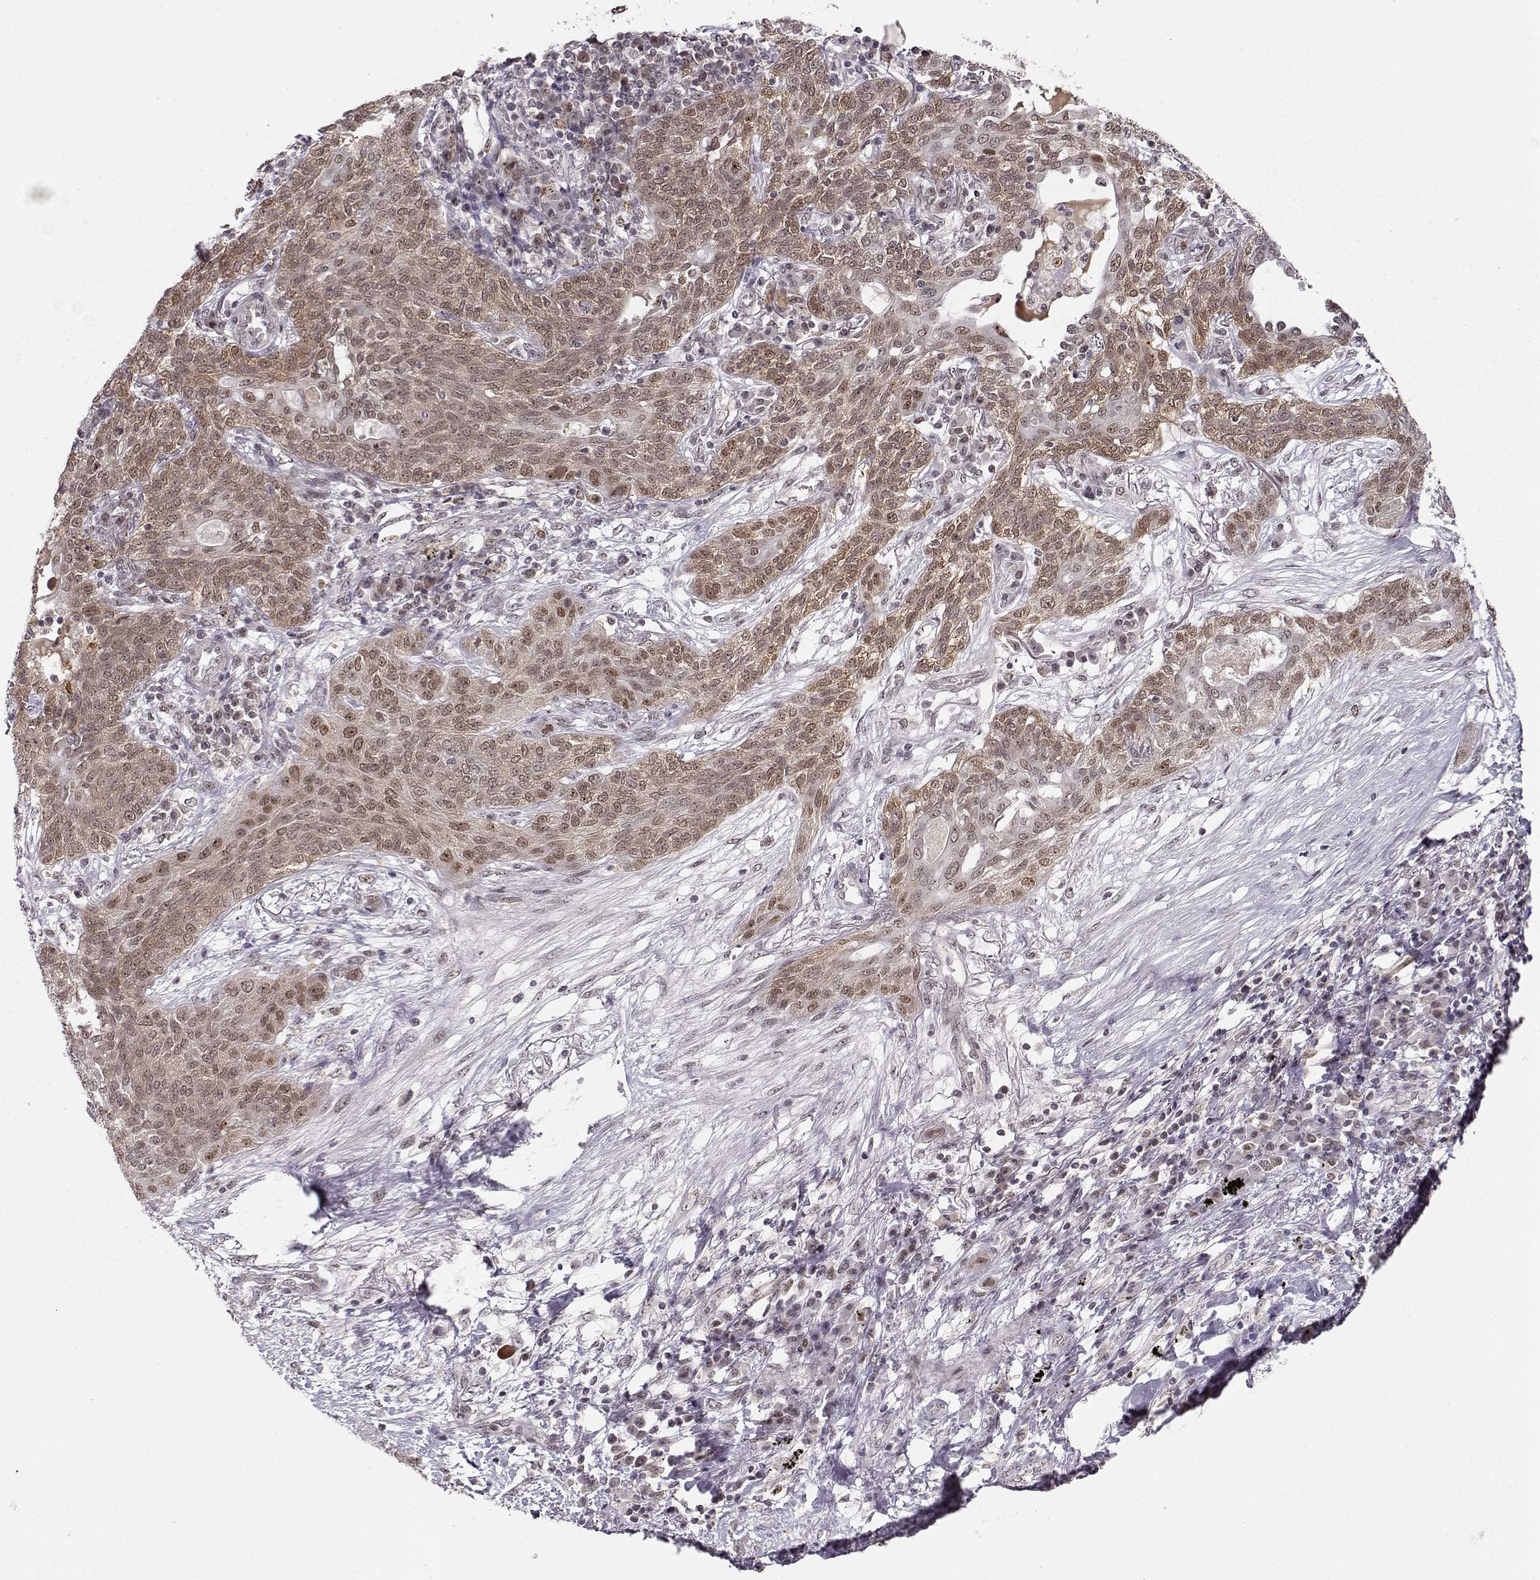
{"staining": {"intensity": "weak", "quantity": "25%-75%", "location": "nuclear"}, "tissue": "lung cancer", "cell_type": "Tumor cells", "image_type": "cancer", "snomed": [{"axis": "morphology", "description": "Squamous cell carcinoma, NOS"}, {"axis": "topography", "description": "Lung"}], "caption": "Immunohistochemistry (IHC) (DAB) staining of lung cancer (squamous cell carcinoma) shows weak nuclear protein staining in approximately 25%-75% of tumor cells. (brown staining indicates protein expression, while blue staining denotes nuclei).", "gene": "CSNK2A1", "patient": {"sex": "female", "age": 70}}